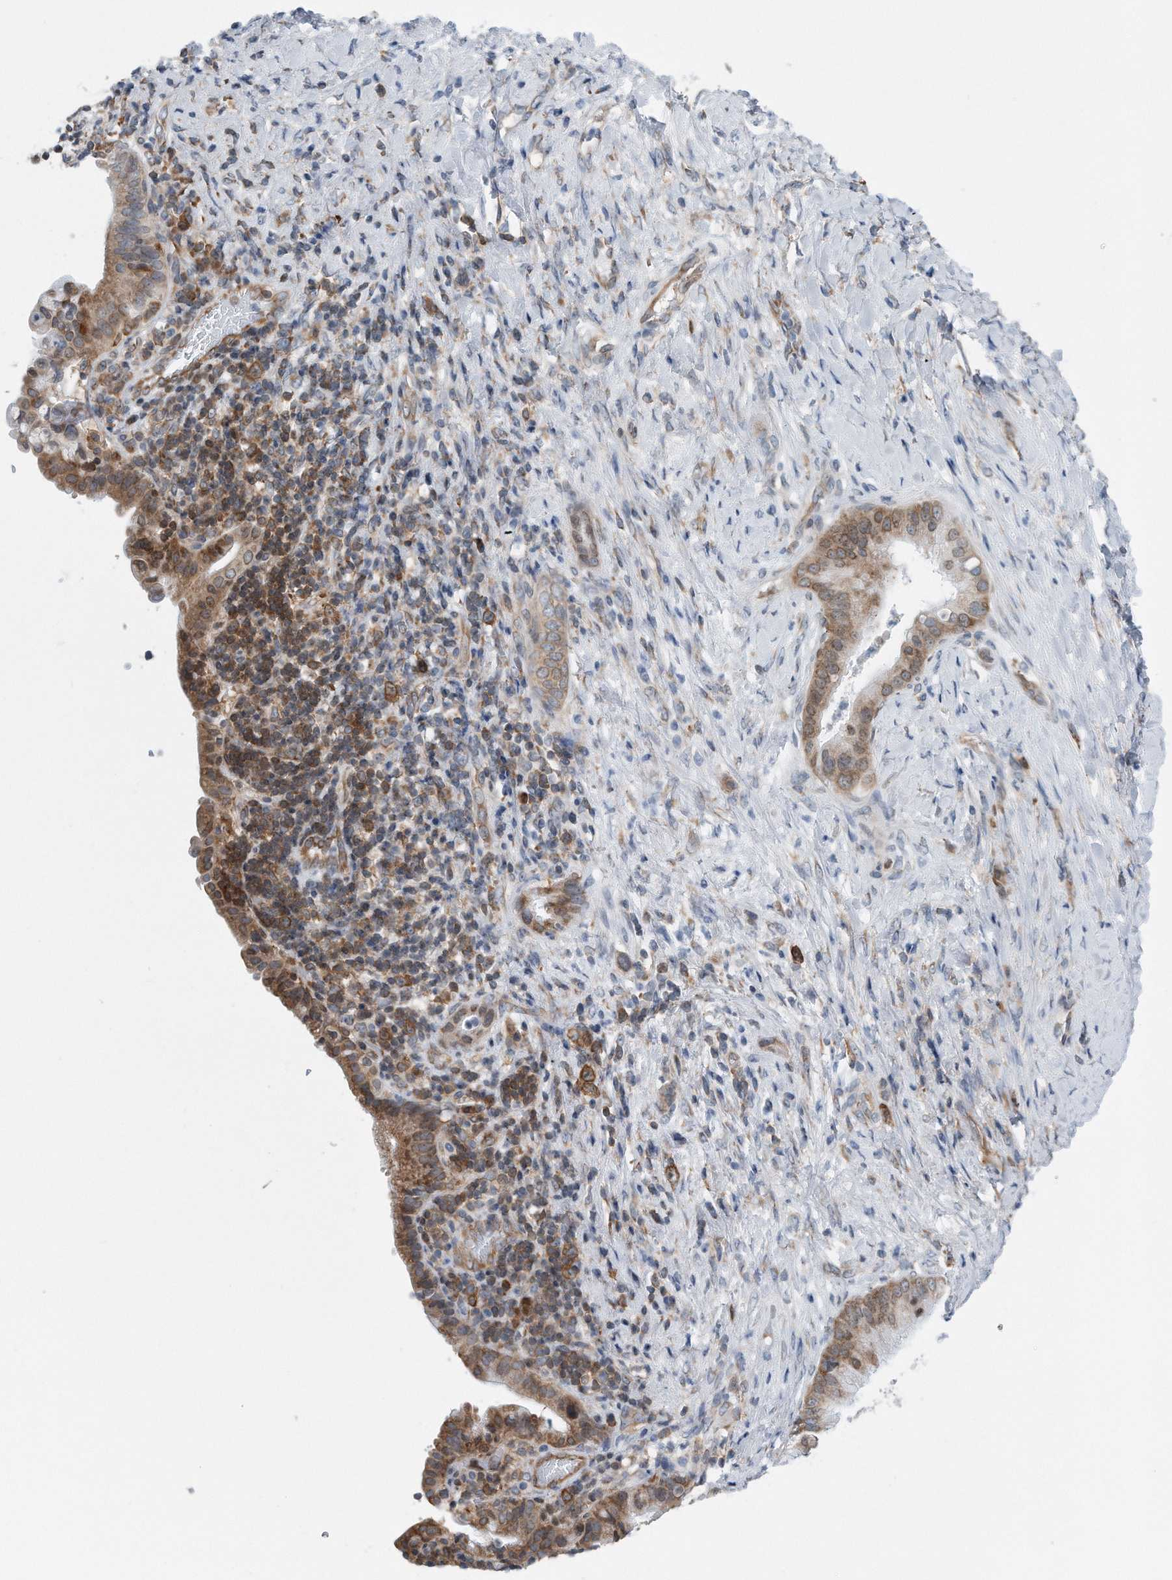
{"staining": {"intensity": "moderate", "quantity": "25%-75%", "location": "cytoplasmic/membranous"}, "tissue": "liver cancer", "cell_type": "Tumor cells", "image_type": "cancer", "snomed": [{"axis": "morphology", "description": "Cholangiocarcinoma"}, {"axis": "topography", "description": "Liver"}], "caption": "The histopathology image demonstrates staining of liver cancer, revealing moderate cytoplasmic/membranous protein expression (brown color) within tumor cells. The staining is performed using DAB (3,3'-diaminobenzidine) brown chromogen to label protein expression. The nuclei are counter-stained blue using hematoxylin.", "gene": "RPL26L1", "patient": {"sex": "female", "age": 54}}